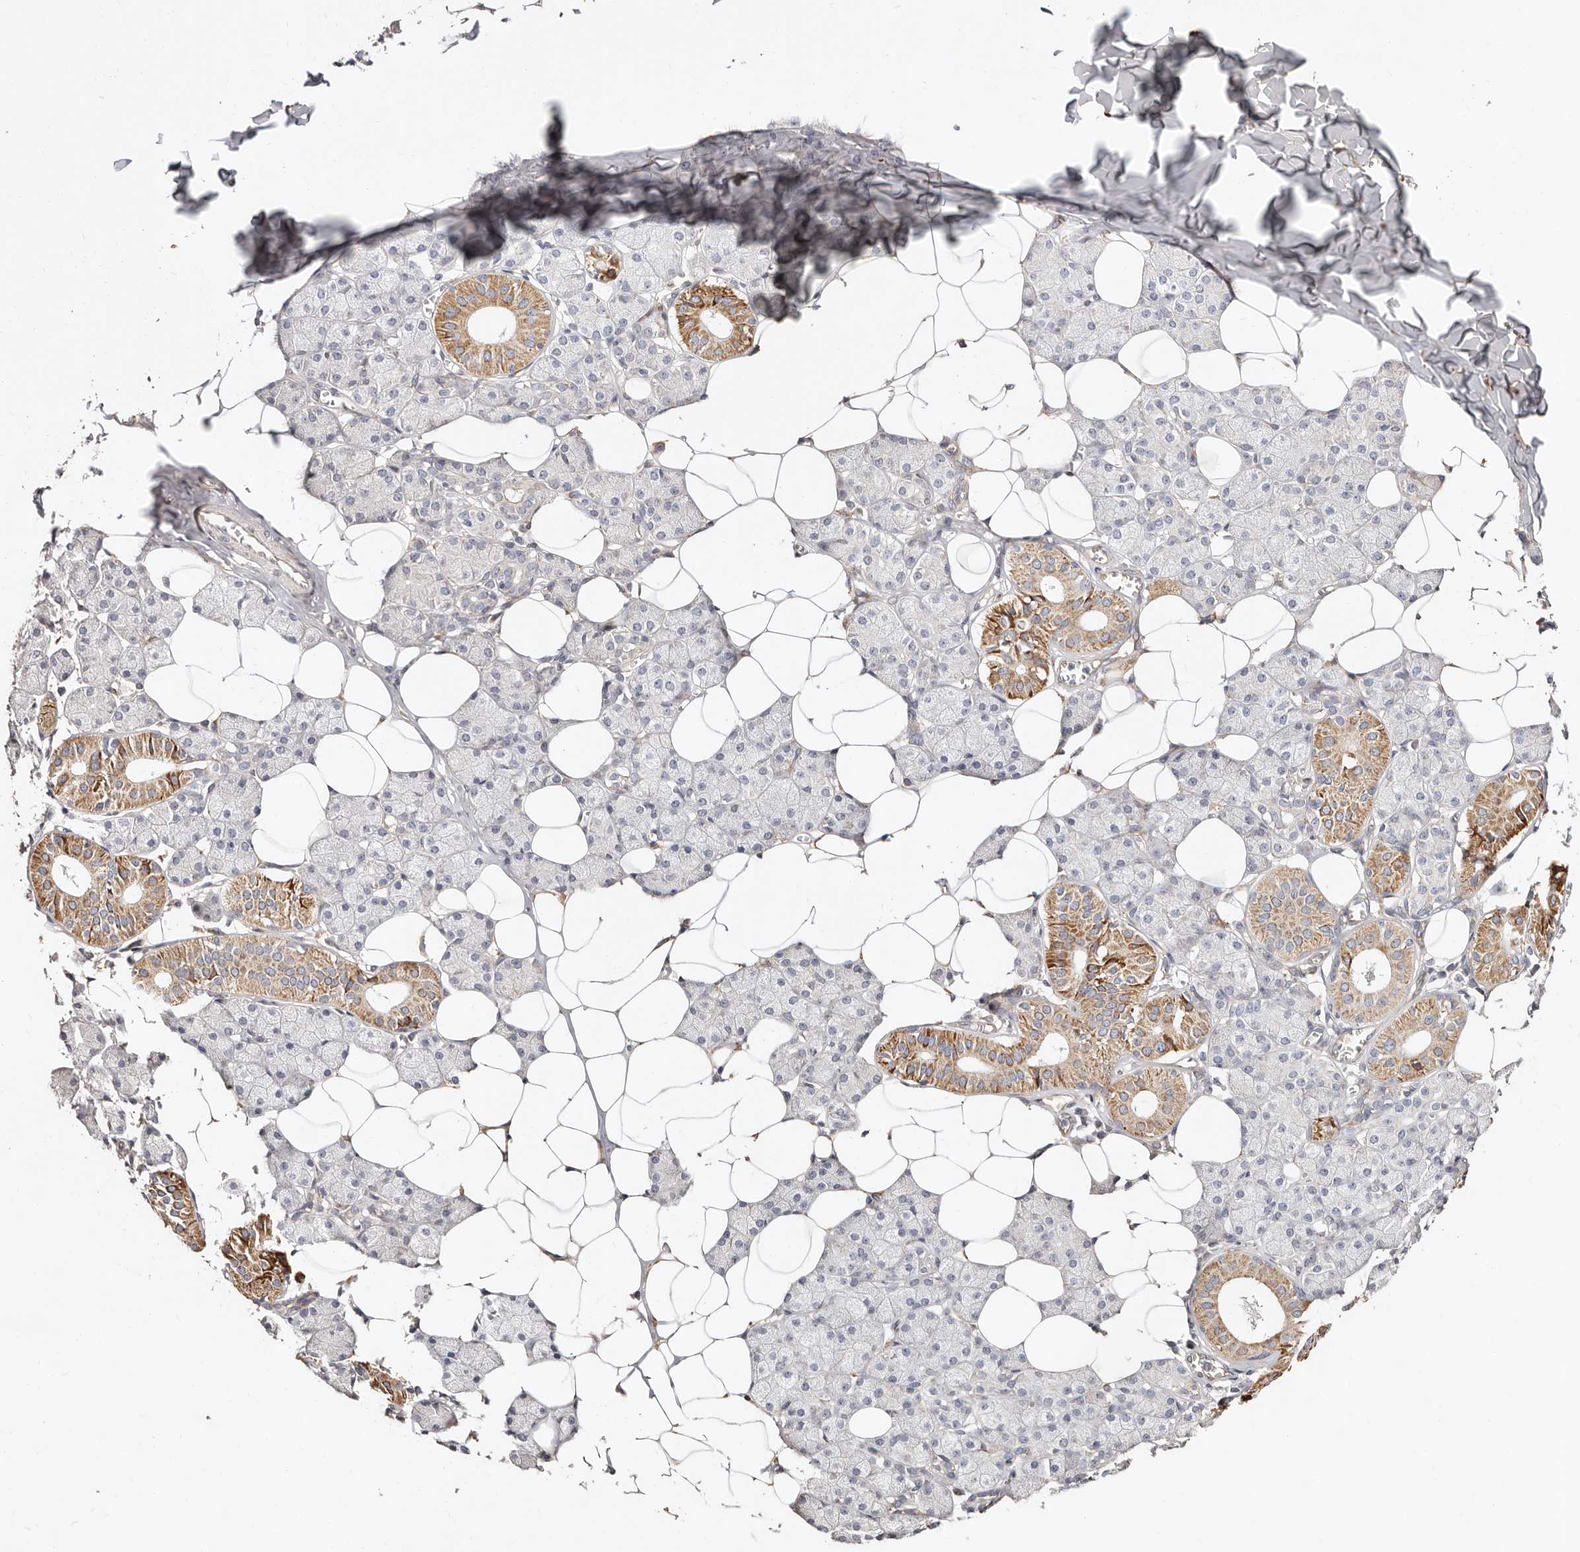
{"staining": {"intensity": "moderate", "quantity": "<25%", "location": "cytoplasmic/membranous"}, "tissue": "salivary gland", "cell_type": "Glandular cells", "image_type": "normal", "snomed": [{"axis": "morphology", "description": "Normal tissue, NOS"}, {"axis": "topography", "description": "Salivary gland"}], "caption": "Glandular cells display low levels of moderate cytoplasmic/membranous expression in about <25% of cells in normal human salivary gland. The protein is shown in brown color, while the nuclei are stained blue.", "gene": "SERPINH1", "patient": {"sex": "female", "age": 33}}